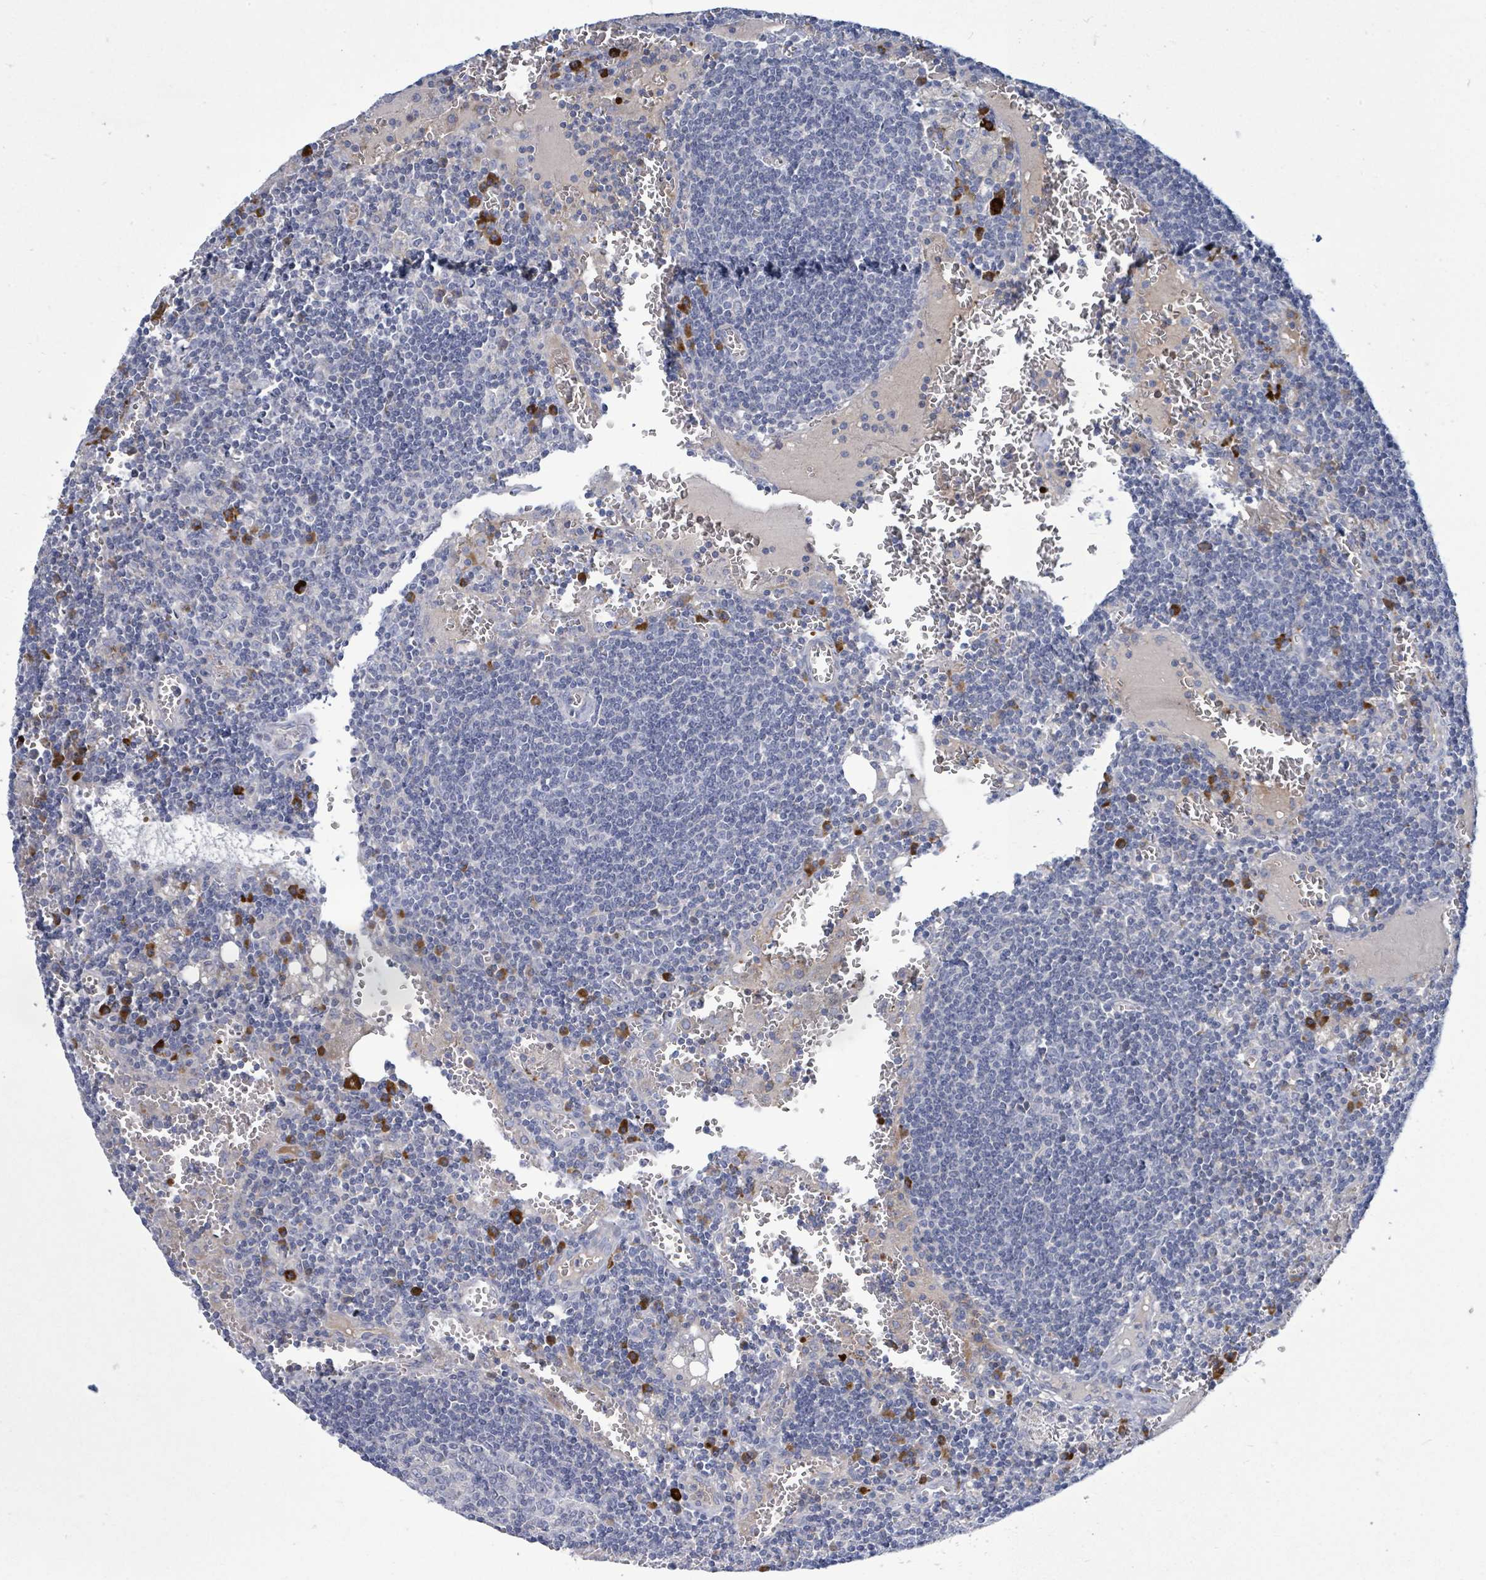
{"staining": {"intensity": "weak", "quantity": "<25%", "location": "cytoplasmic/membranous"}, "tissue": "lymph node", "cell_type": "Germinal center cells", "image_type": "normal", "snomed": [{"axis": "morphology", "description": "Normal tissue, NOS"}, {"axis": "topography", "description": "Lymph node"}], "caption": "Immunohistochemistry photomicrograph of normal lymph node: lymph node stained with DAB reveals no significant protein staining in germinal center cells. (Stains: DAB IHC with hematoxylin counter stain, Microscopy: brightfield microscopy at high magnification).", "gene": "SIRPB1", "patient": {"sex": "female", "age": 73}}